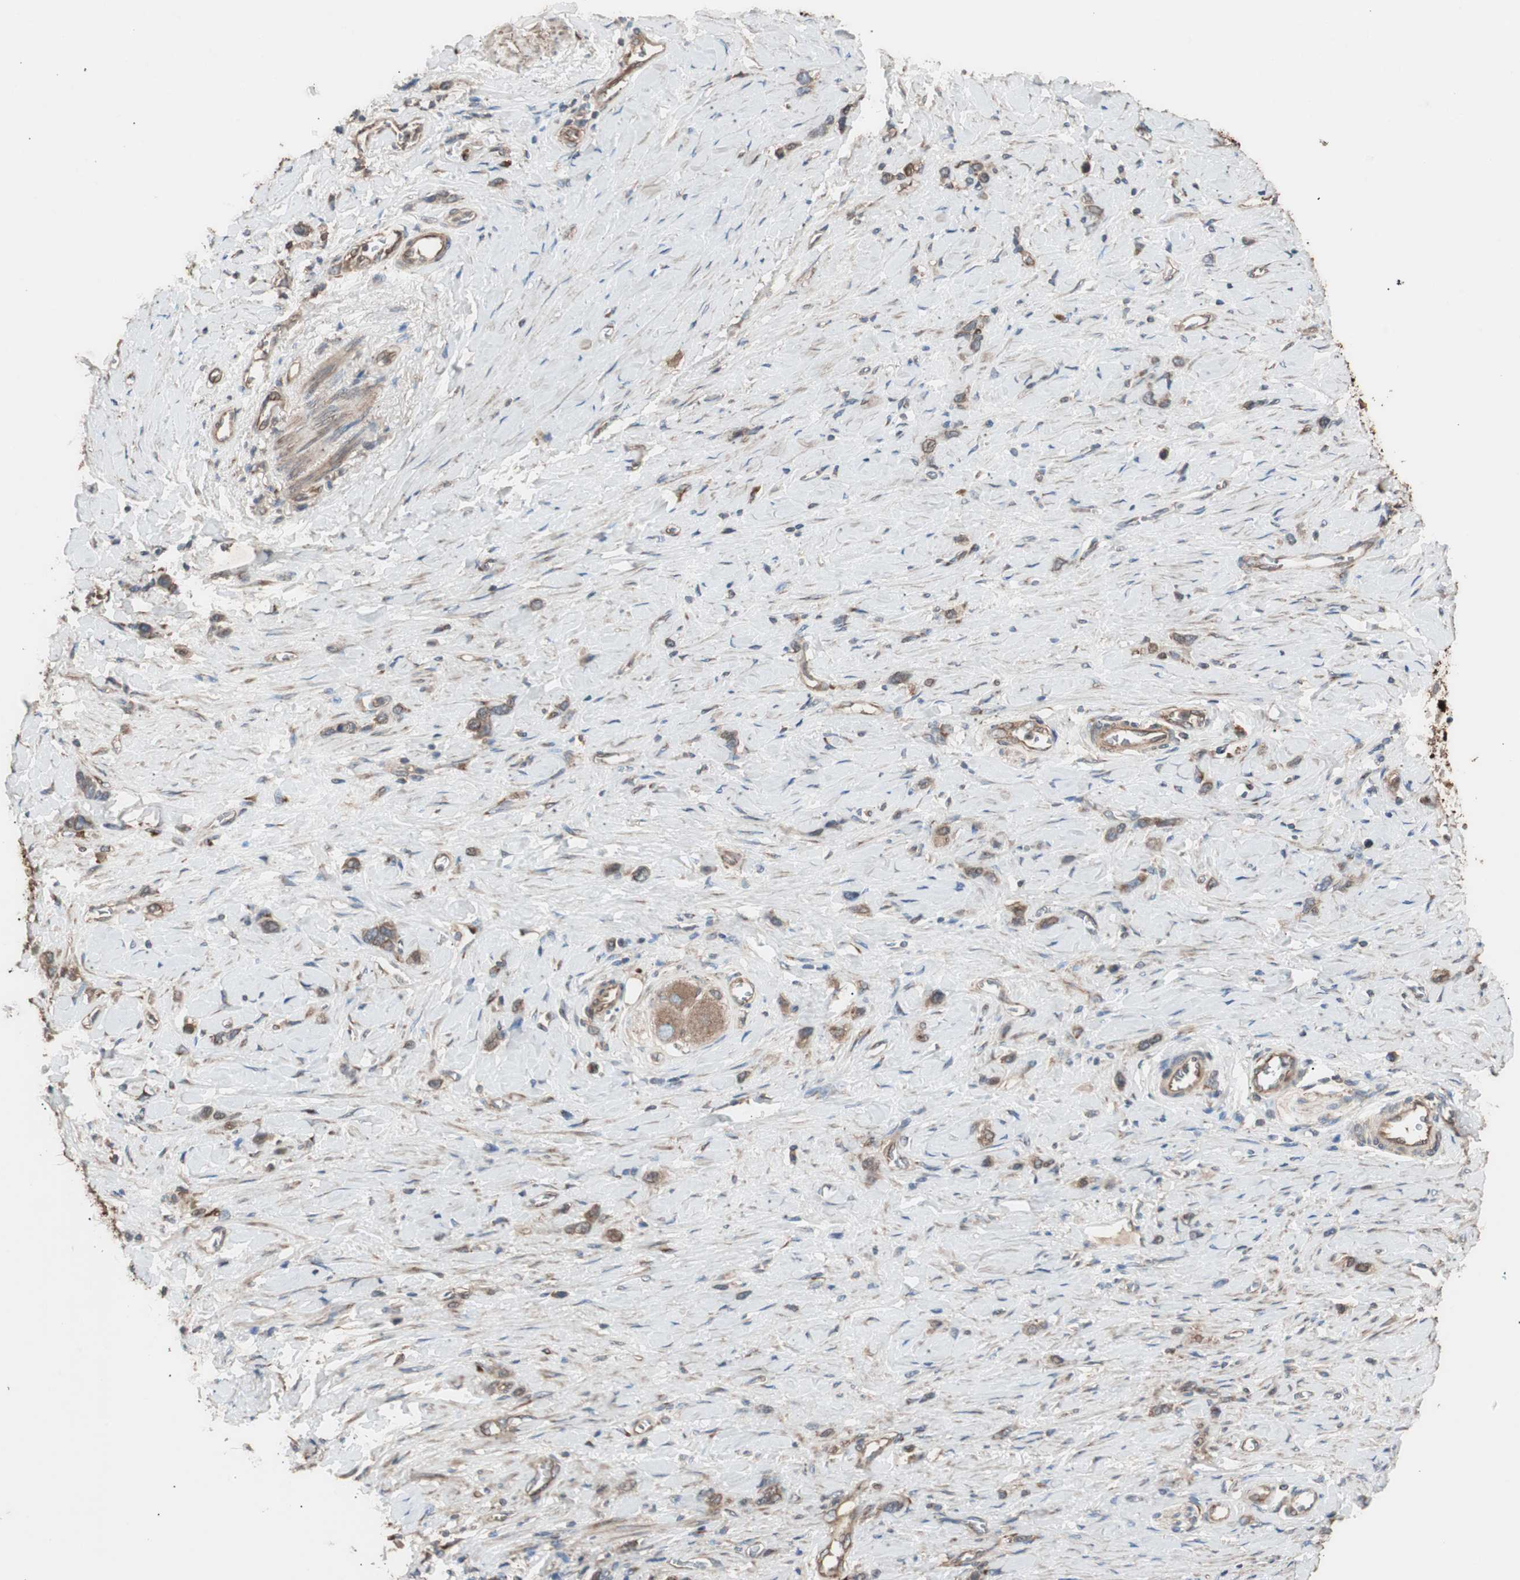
{"staining": {"intensity": "moderate", "quantity": ">75%", "location": "cytoplasmic/membranous"}, "tissue": "stomach cancer", "cell_type": "Tumor cells", "image_type": "cancer", "snomed": [{"axis": "morphology", "description": "Normal tissue, NOS"}, {"axis": "morphology", "description": "Adenocarcinoma, NOS"}, {"axis": "morphology", "description": "Adenocarcinoma, High grade"}, {"axis": "topography", "description": "Stomach, upper"}, {"axis": "topography", "description": "Stomach"}], "caption": "Immunohistochemical staining of adenocarcinoma (stomach) shows medium levels of moderate cytoplasmic/membranous expression in about >75% of tumor cells.", "gene": "LZTS1", "patient": {"sex": "female", "age": 65}}